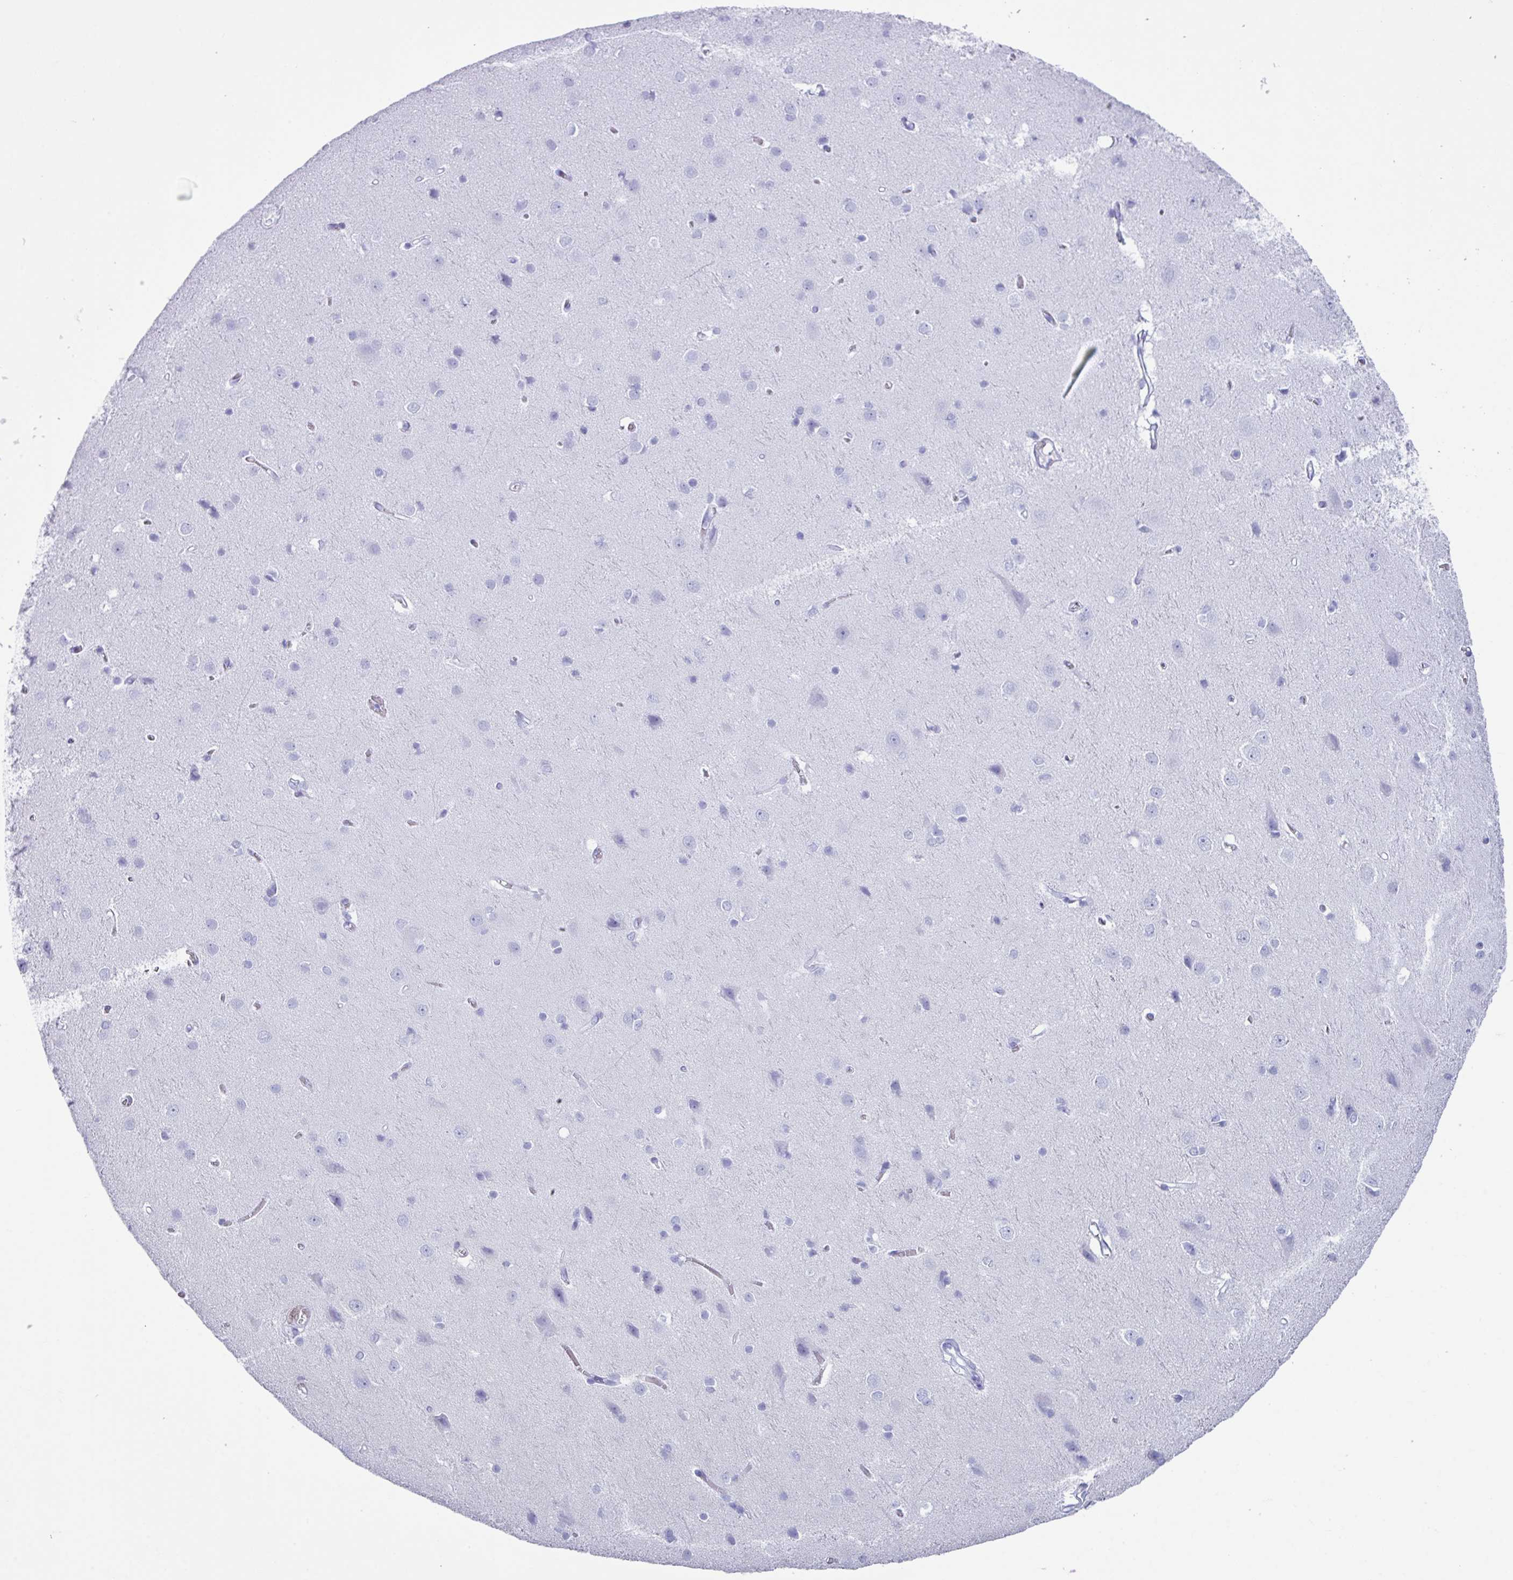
{"staining": {"intensity": "negative", "quantity": "none", "location": "none"}, "tissue": "cerebral cortex", "cell_type": "Endothelial cells", "image_type": "normal", "snomed": [{"axis": "morphology", "description": "Normal tissue, NOS"}, {"axis": "topography", "description": "Cerebral cortex"}], "caption": "Endothelial cells are negative for protein expression in benign human cerebral cortex.", "gene": "ABCC5", "patient": {"sex": "male", "age": 37}}